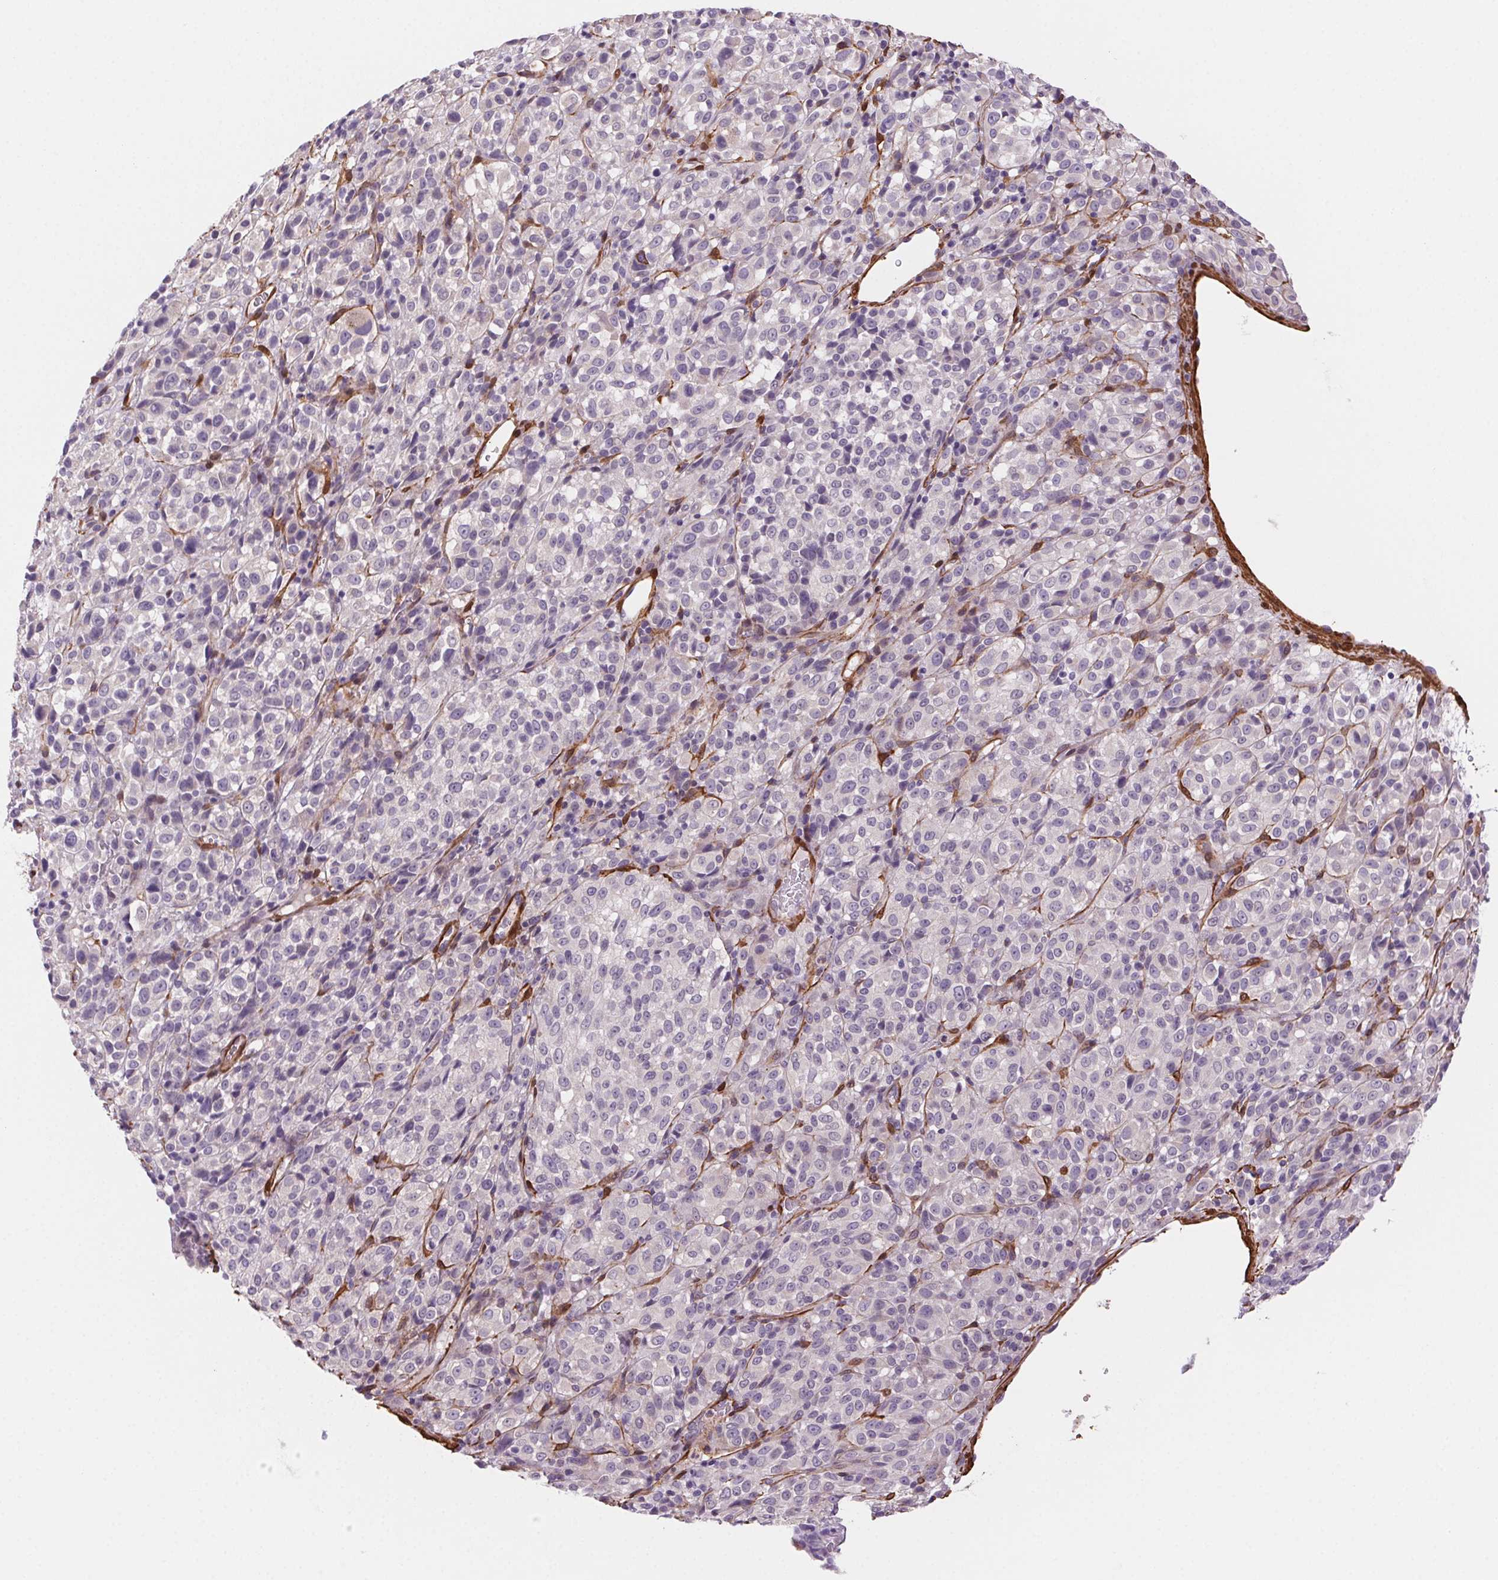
{"staining": {"intensity": "negative", "quantity": "none", "location": "none"}, "tissue": "melanoma", "cell_type": "Tumor cells", "image_type": "cancer", "snomed": [{"axis": "morphology", "description": "Malignant melanoma, Metastatic site"}, {"axis": "topography", "description": "Brain"}], "caption": "This is an immunohistochemistry image of human melanoma. There is no positivity in tumor cells.", "gene": "GPX8", "patient": {"sex": "female", "age": 56}}